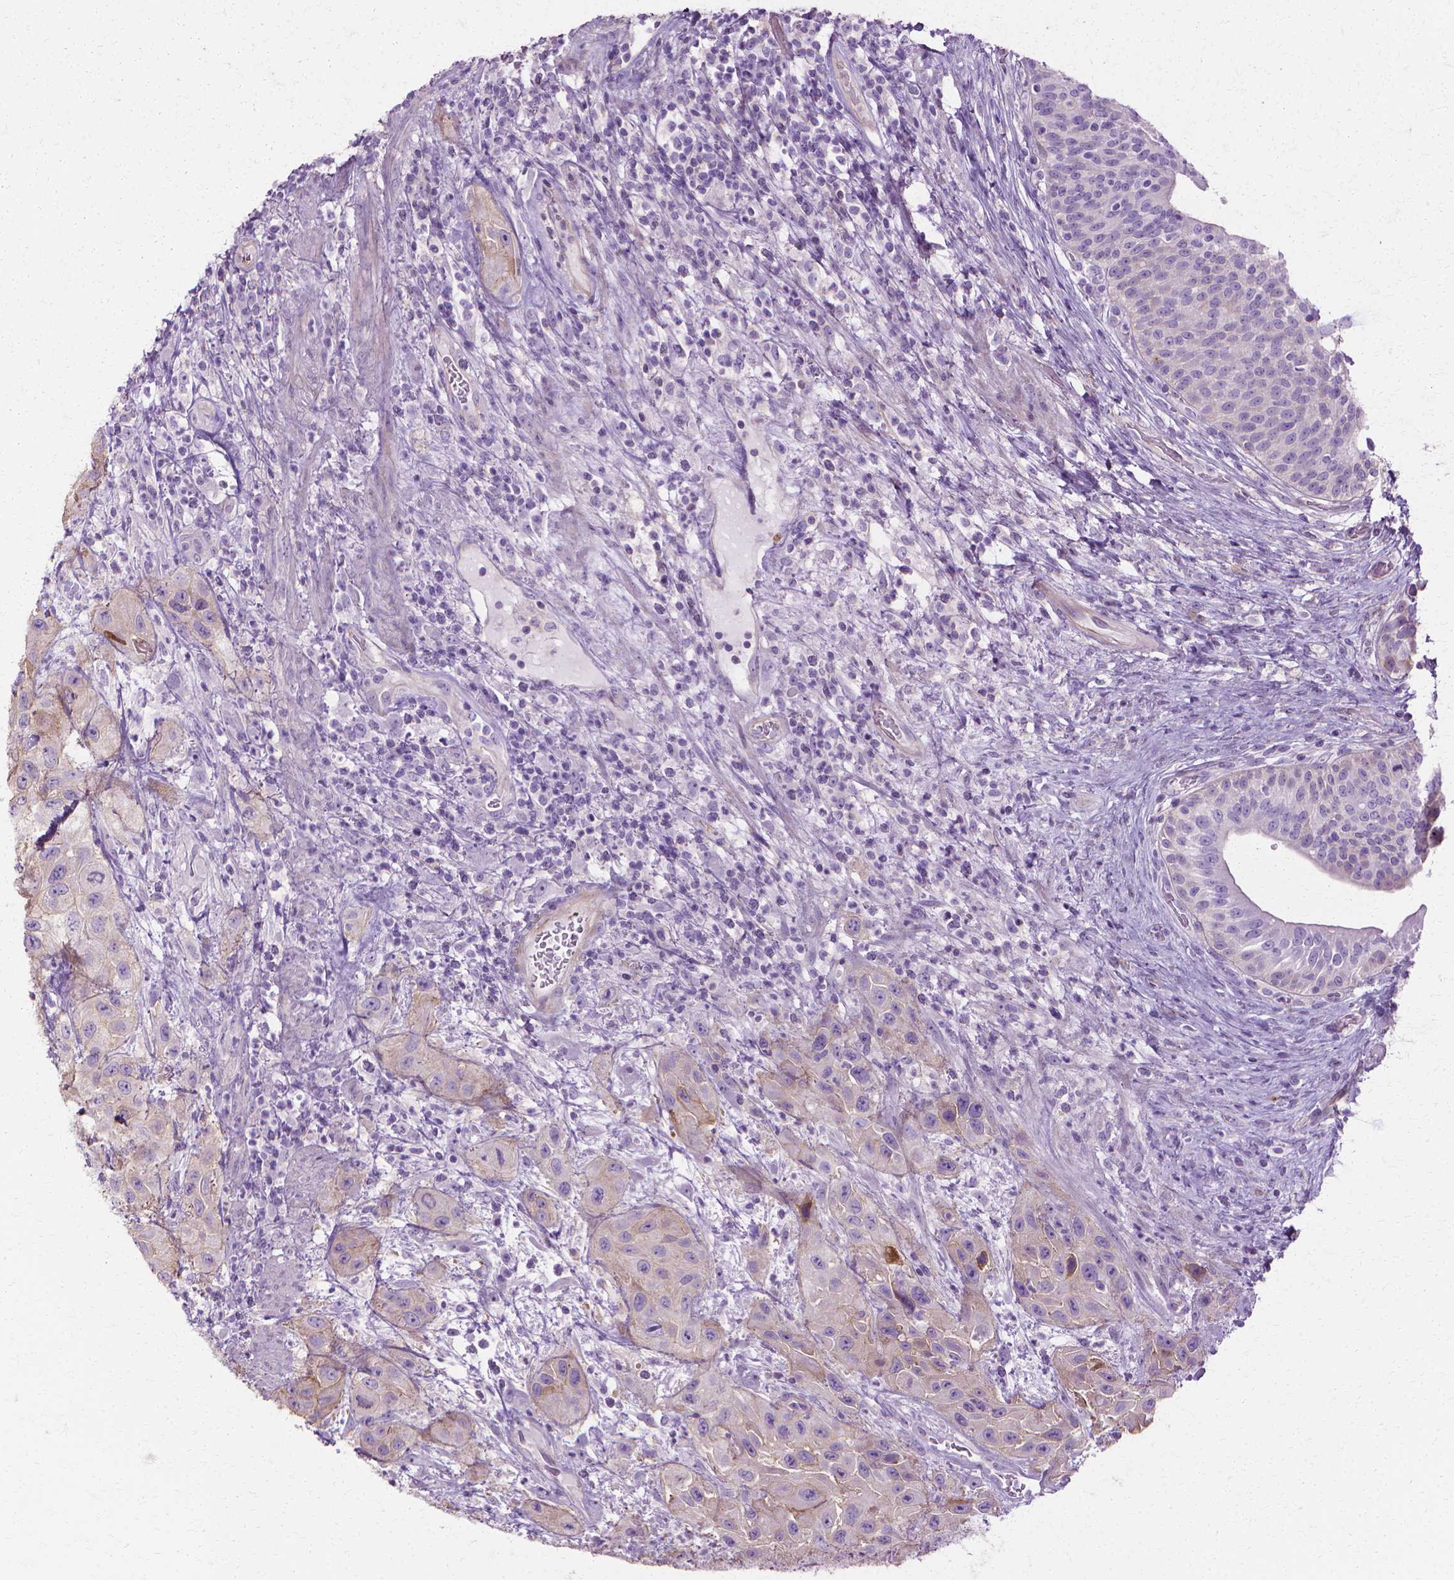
{"staining": {"intensity": "negative", "quantity": "none", "location": "none"}, "tissue": "urothelial cancer", "cell_type": "Tumor cells", "image_type": "cancer", "snomed": [{"axis": "morphology", "description": "Urothelial carcinoma, High grade"}, {"axis": "topography", "description": "Urinary bladder"}], "caption": "Image shows no significant protein expression in tumor cells of urothelial cancer.", "gene": "CFAP157", "patient": {"sex": "male", "age": 79}}